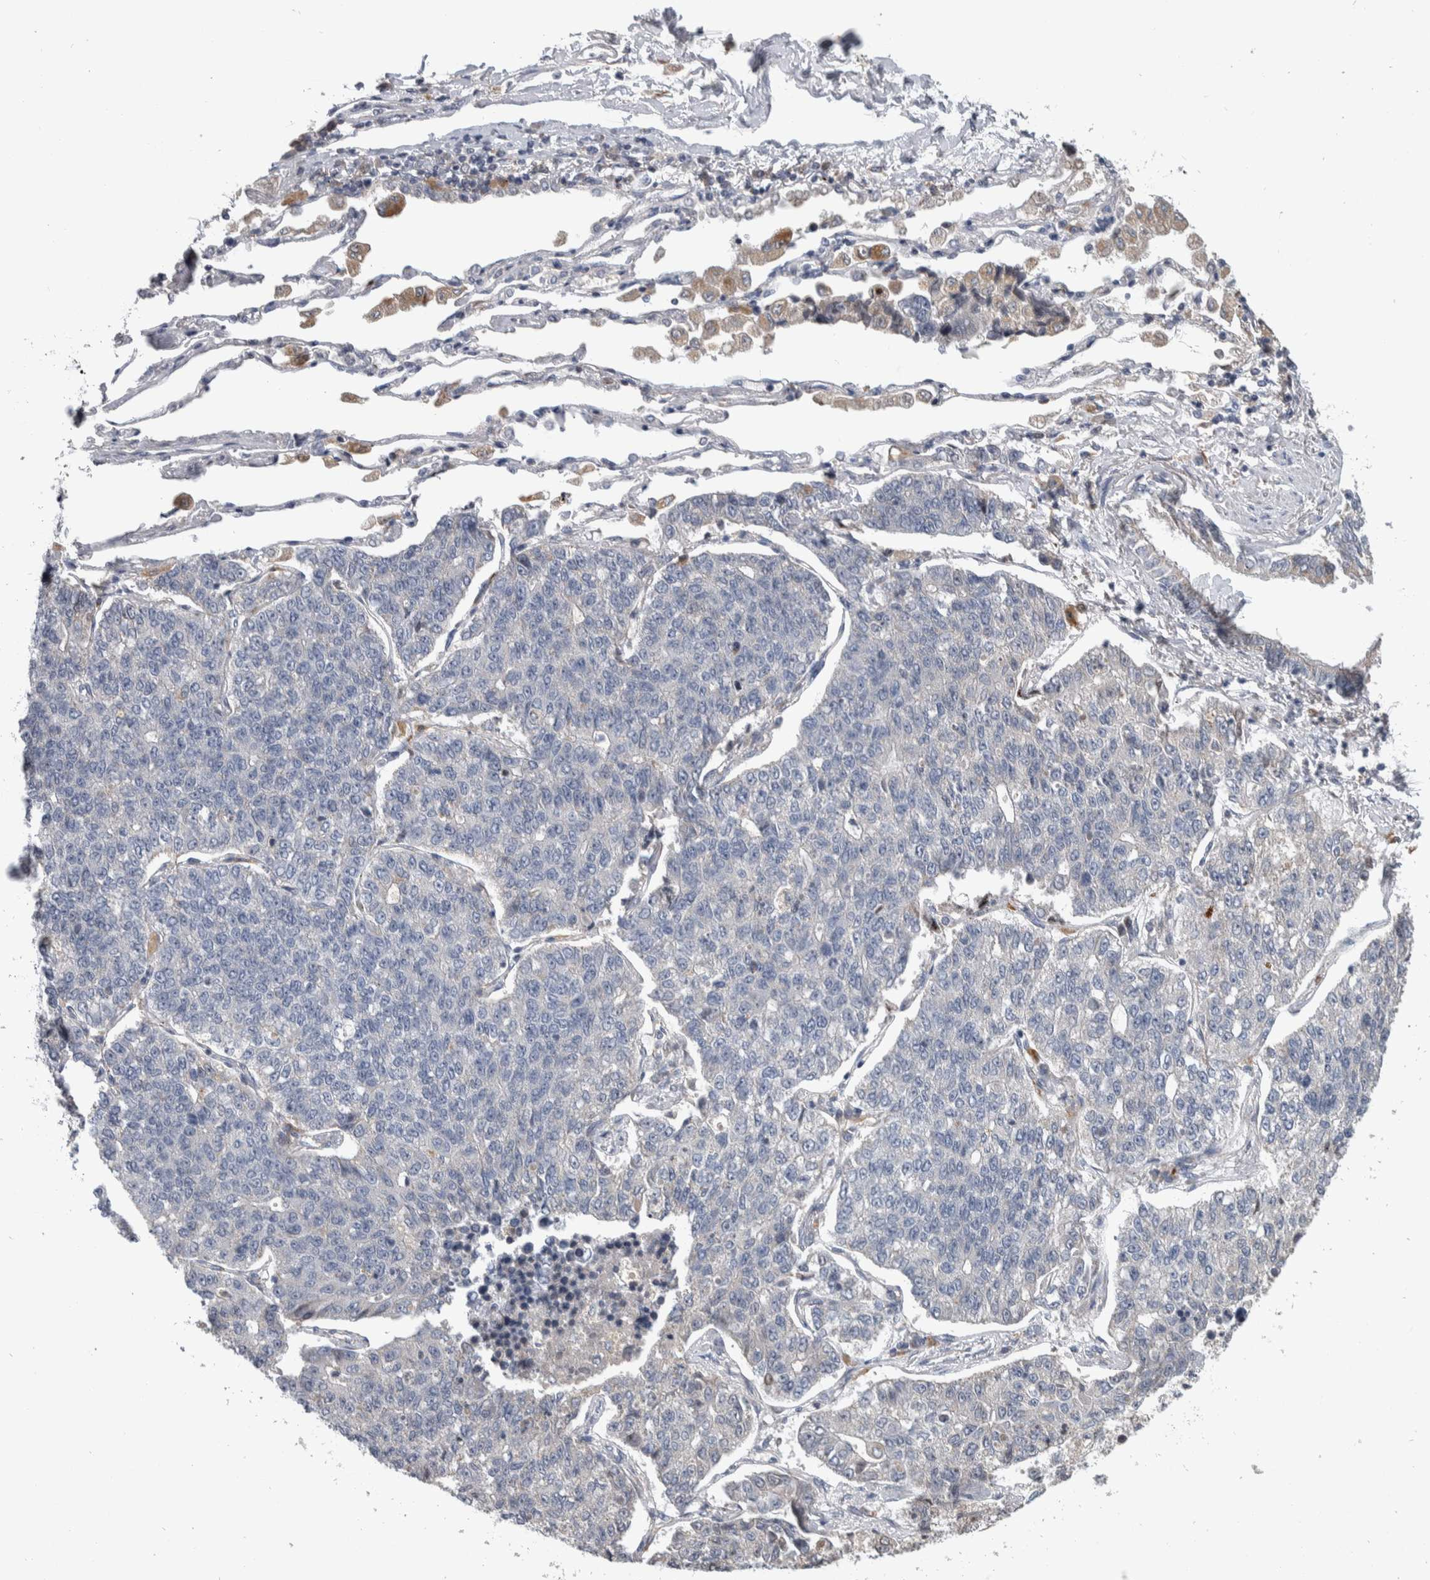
{"staining": {"intensity": "weak", "quantity": "<25%", "location": "cytoplasmic/membranous"}, "tissue": "lung cancer", "cell_type": "Tumor cells", "image_type": "cancer", "snomed": [{"axis": "morphology", "description": "Adenocarcinoma, NOS"}, {"axis": "topography", "description": "Lung"}], "caption": "IHC micrograph of neoplastic tissue: lung cancer stained with DAB (3,3'-diaminobenzidine) displays no significant protein expression in tumor cells.", "gene": "FAM83G", "patient": {"sex": "male", "age": 49}}